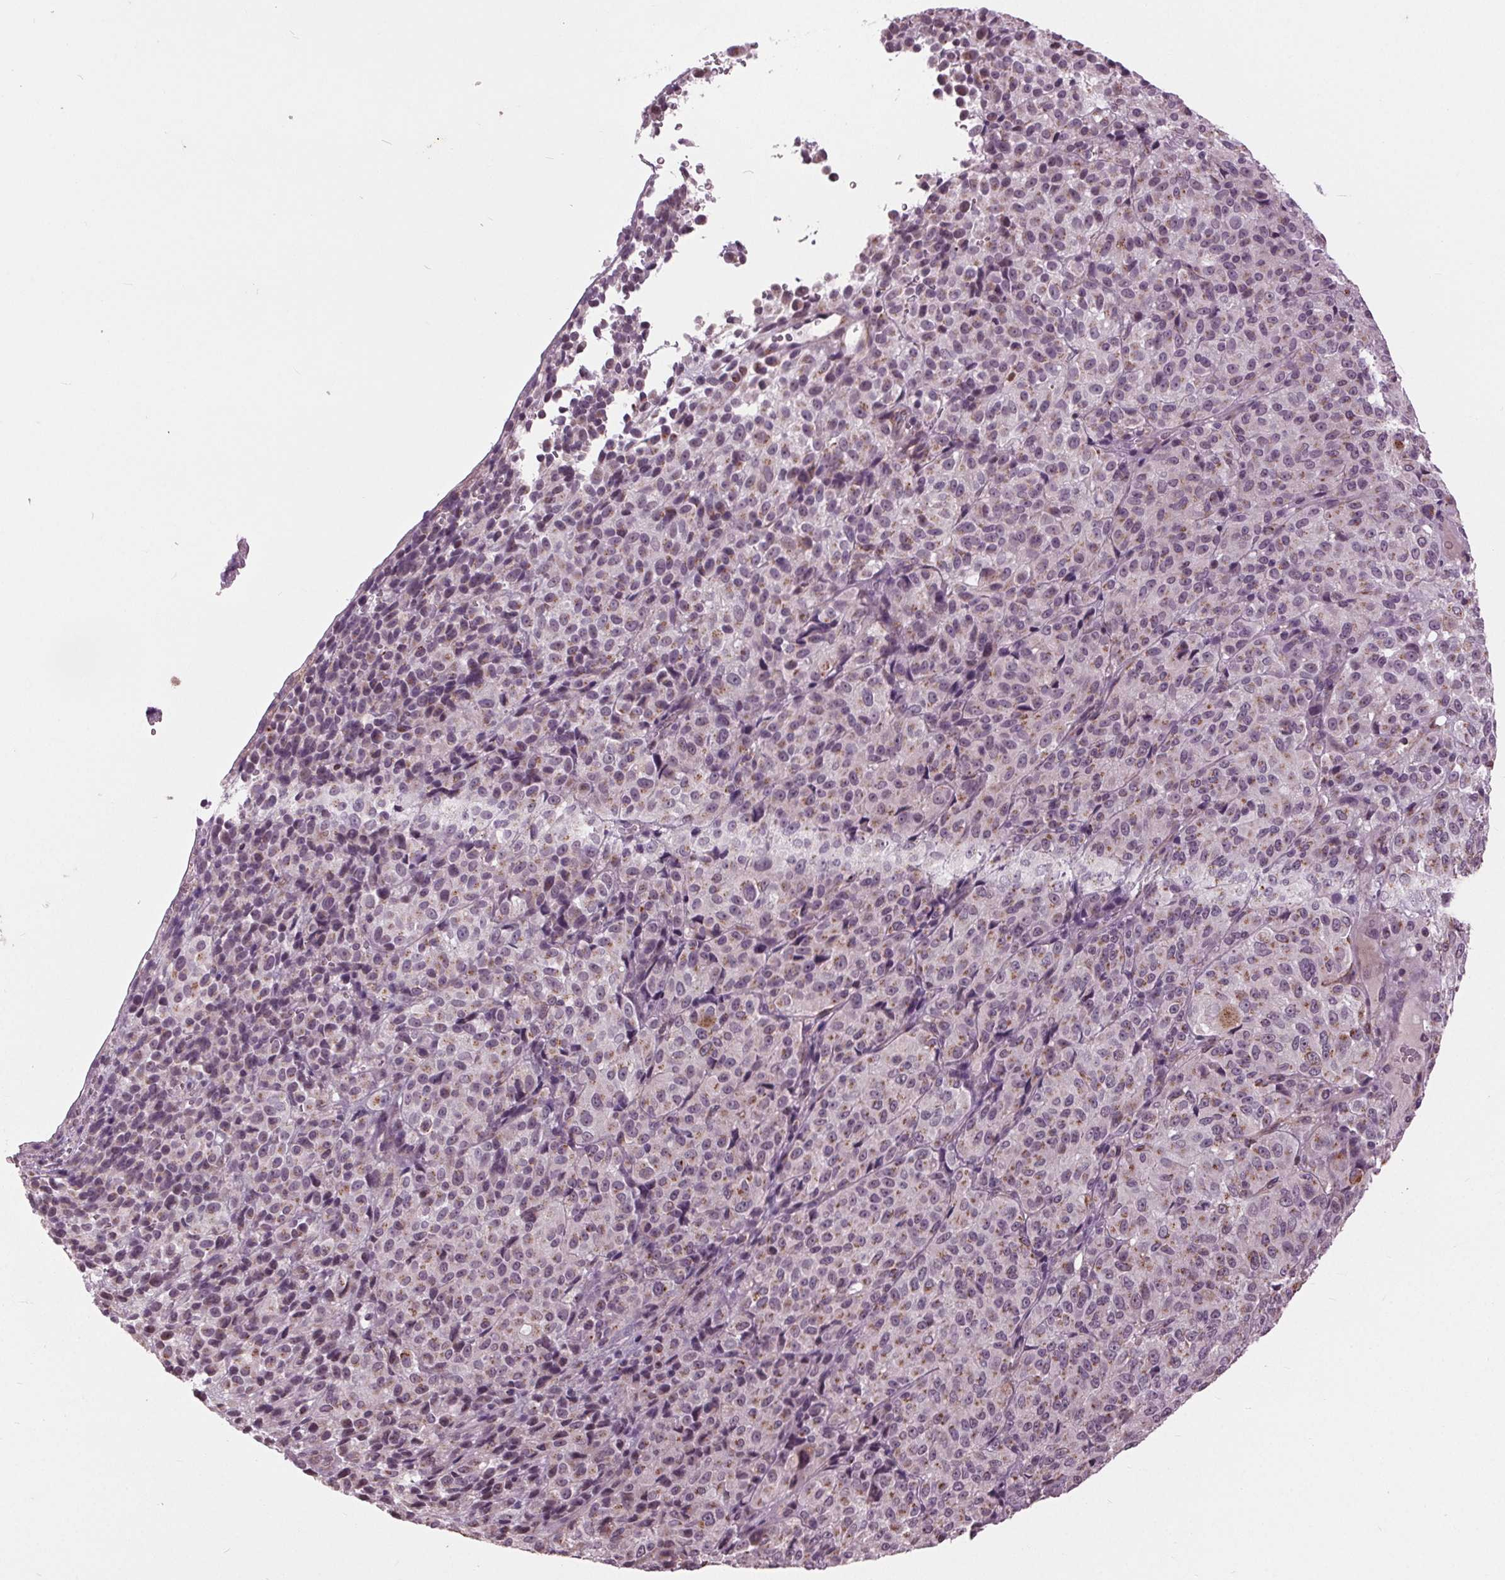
{"staining": {"intensity": "weak", "quantity": "25%-75%", "location": "cytoplasmic/membranous"}, "tissue": "melanoma", "cell_type": "Tumor cells", "image_type": "cancer", "snomed": [{"axis": "morphology", "description": "Malignant melanoma, Metastatic site"}, {"axis": "topography", "description": "Brain"}], "caption": "A brown stain highlights weak cytoplasmic/membranous positivity of a protein in human malignant melanoma (metastatic site) tumor cells.", "gene": "BSDC1", "patient": {"sex": "female", "age": 56}}